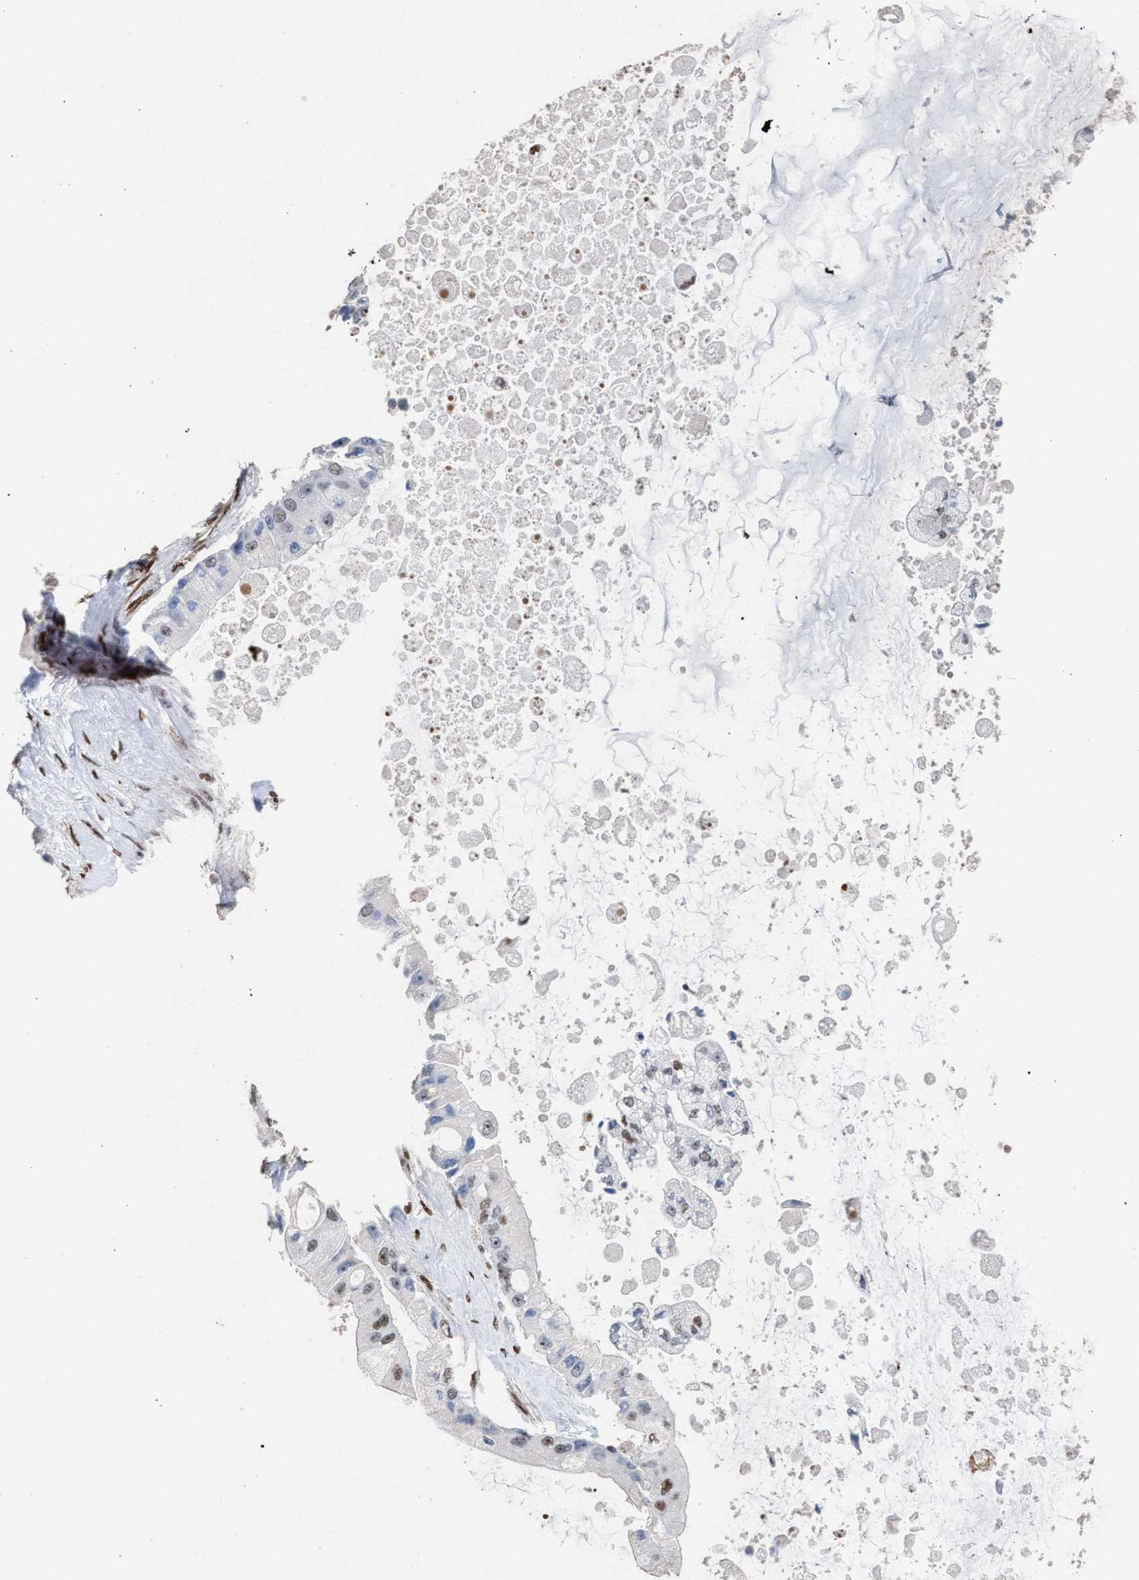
{"staining": {"intensity": "weak", "quantity": "<25%", "location": "nuclear"}, "tissue": "liver cancer", "cell_type": "Tumor cells", "image_type": "cancer", "snomed": [{"axis": "morphology", "description": "Cholangiocarcinoma"}, {"axis": "topography", "description": "Liver"}], "caption": "Immunohistochemistry (IHC) micrograph of human liver cancer (cholangiocarcinoma) stained for a protein (brown), which exhibits no positivity in tumor cells.", "gene": "TP53BP1", "patient": {"sex": "male", "age": 50}}